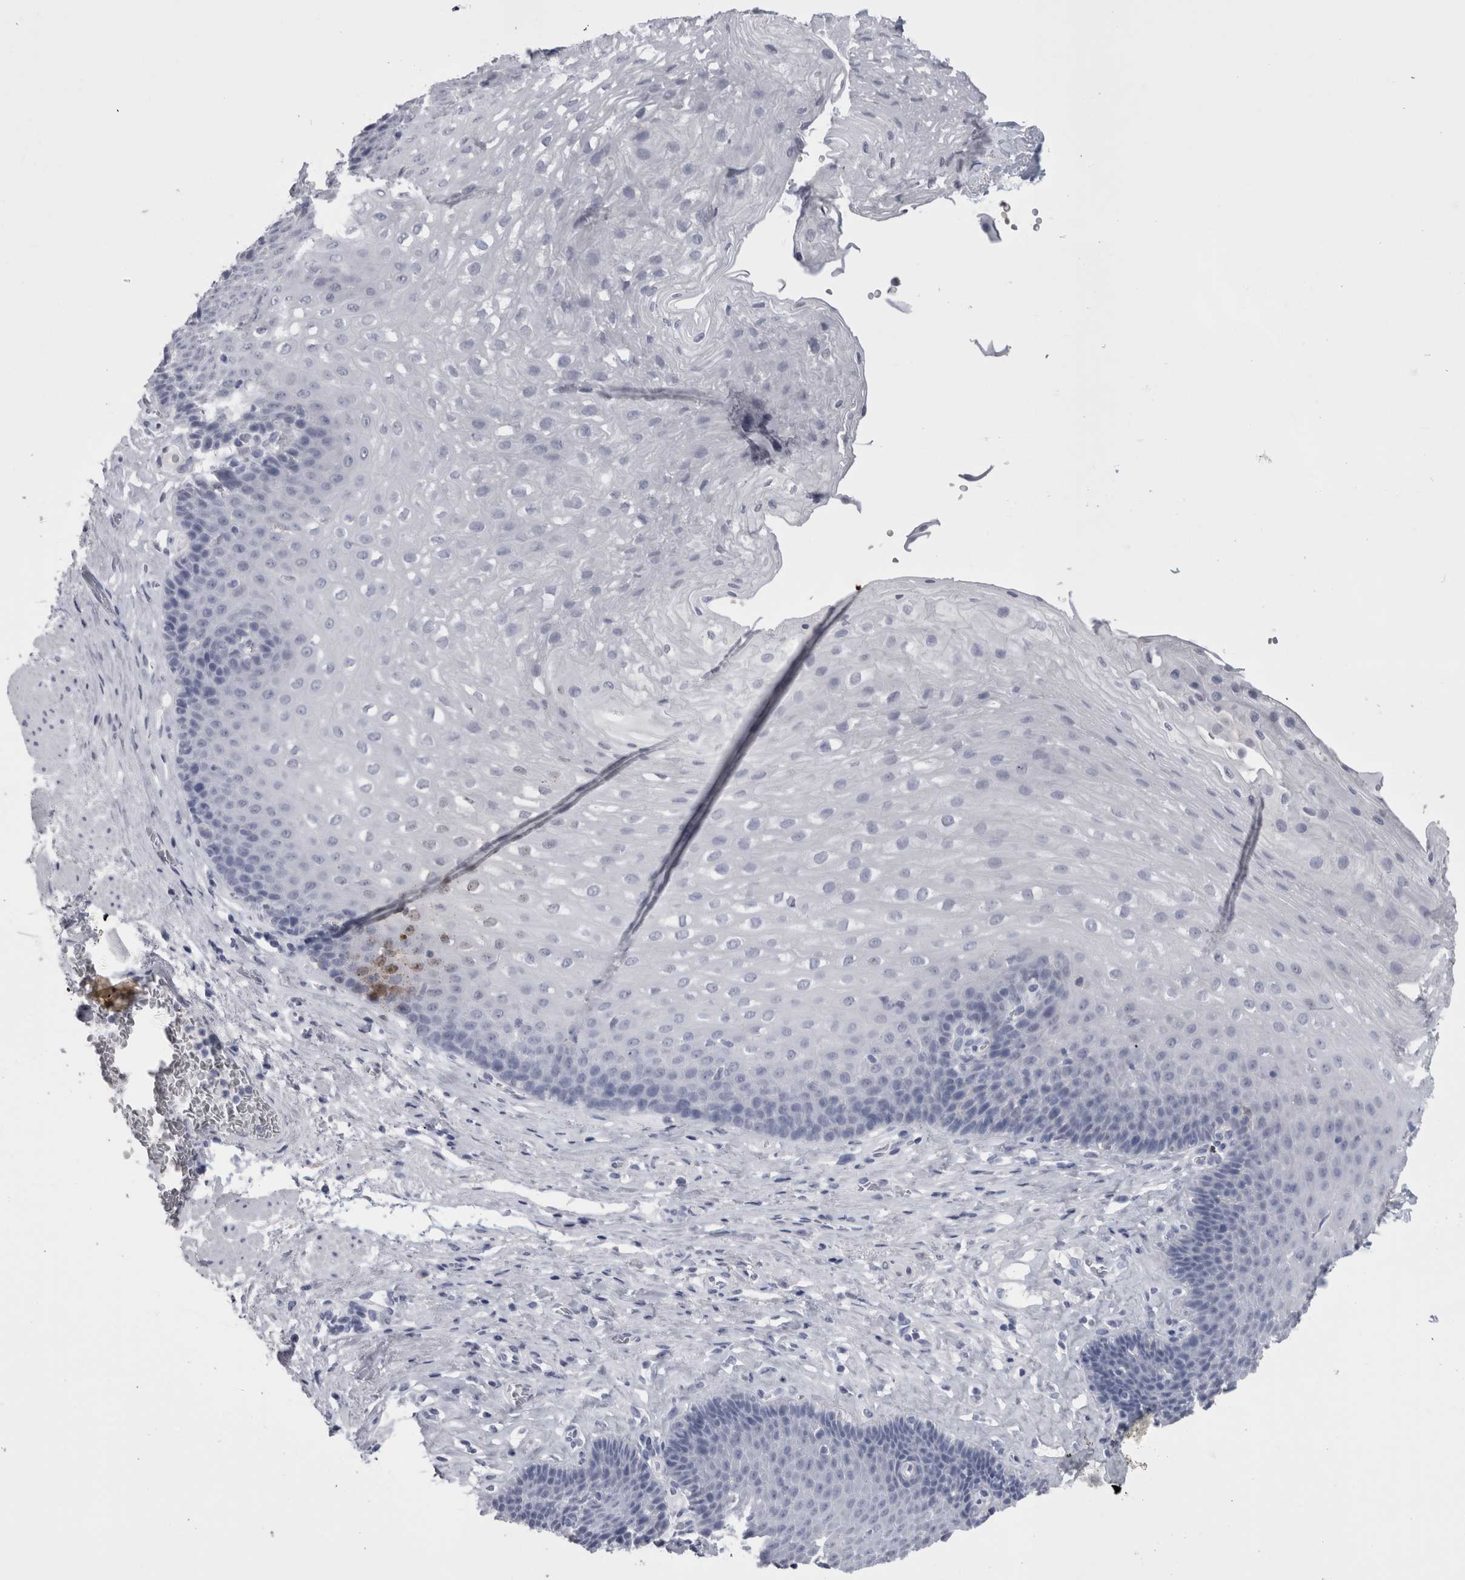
{"staining": {"intensity": "negative", "quantity": "none", "location": "none"}, "tissue": "esophagus", "cell_type": "Squamous epithelial cells", "image_type": "normal", "snomed": [{"axis": "morphology", "description": "Normal tissue, NOS"}, {"axis": "topography", "description": "Esophagus"}], "caption": "This histopathology image is of unremarkable esophagus stained with immunohistochemistry to label a protein in brown with the nuclei are counter-stained blue. There is no expression in squamous epithelial cells. Brightfield microscopy of immunohistochemistry stained with DAB (brown) and hematoxylin (blue), captured at high magnification.", "gene": "PAX5", "patient": {"sex": "female", "age": 66}}